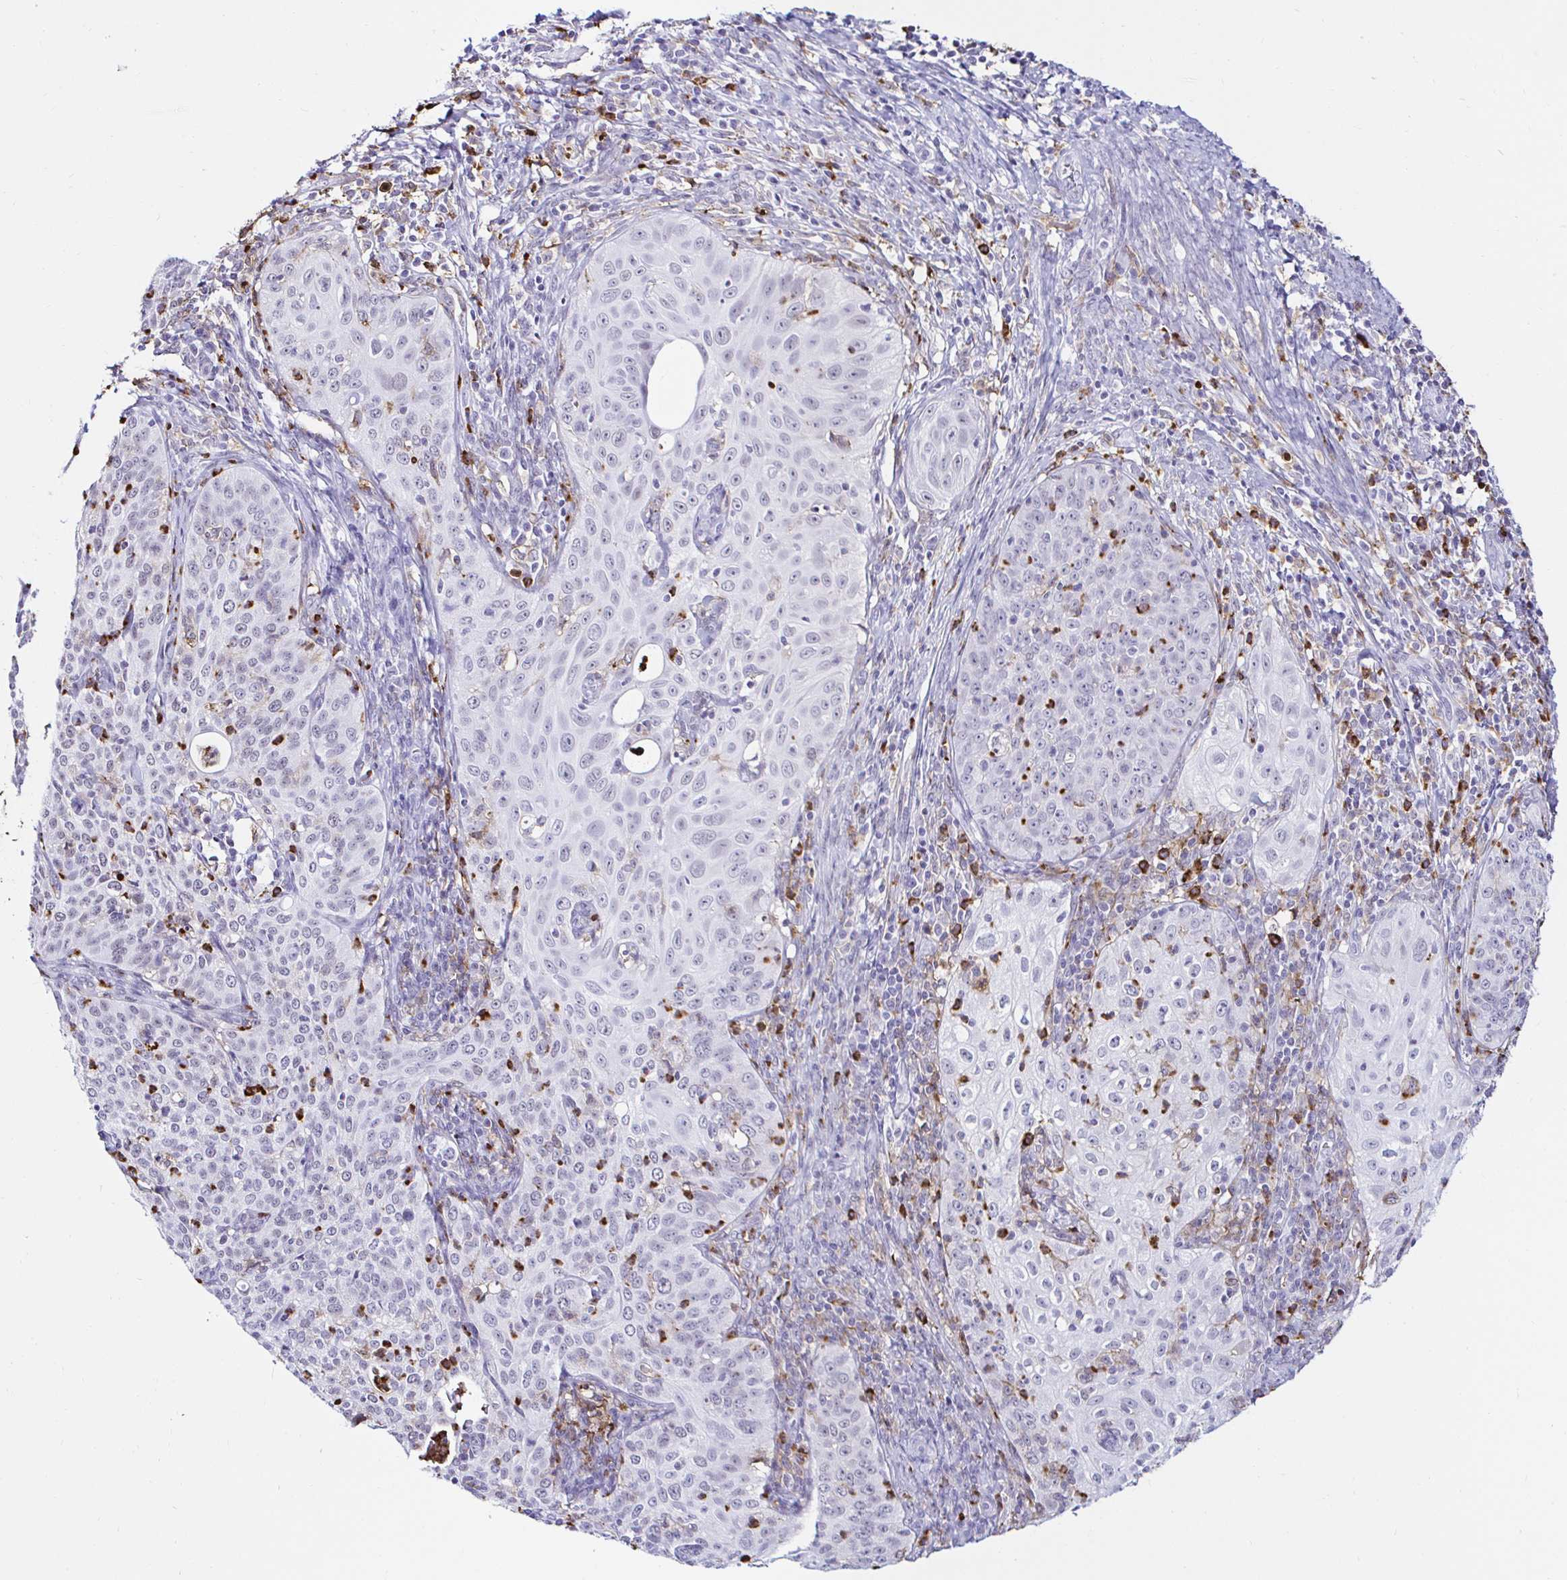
{"staining": {"intensity": "negative", "quantity": "none", "location": "none"}, "tissue": "cervical cancer", "cell_type": "Tumor cells", "image_type": "cancer", "snomed": [{"axis": "morphology", "description": "Squamous cell carcinoma, NOS"}, {"axis": "topography", "description": "Cervix"}], "caption": "Immunohistochemistry of cervical cancer shows no expression in tumor cells.", "gene": "CYBB", "patient": {"sex": "female", "age": 30}}